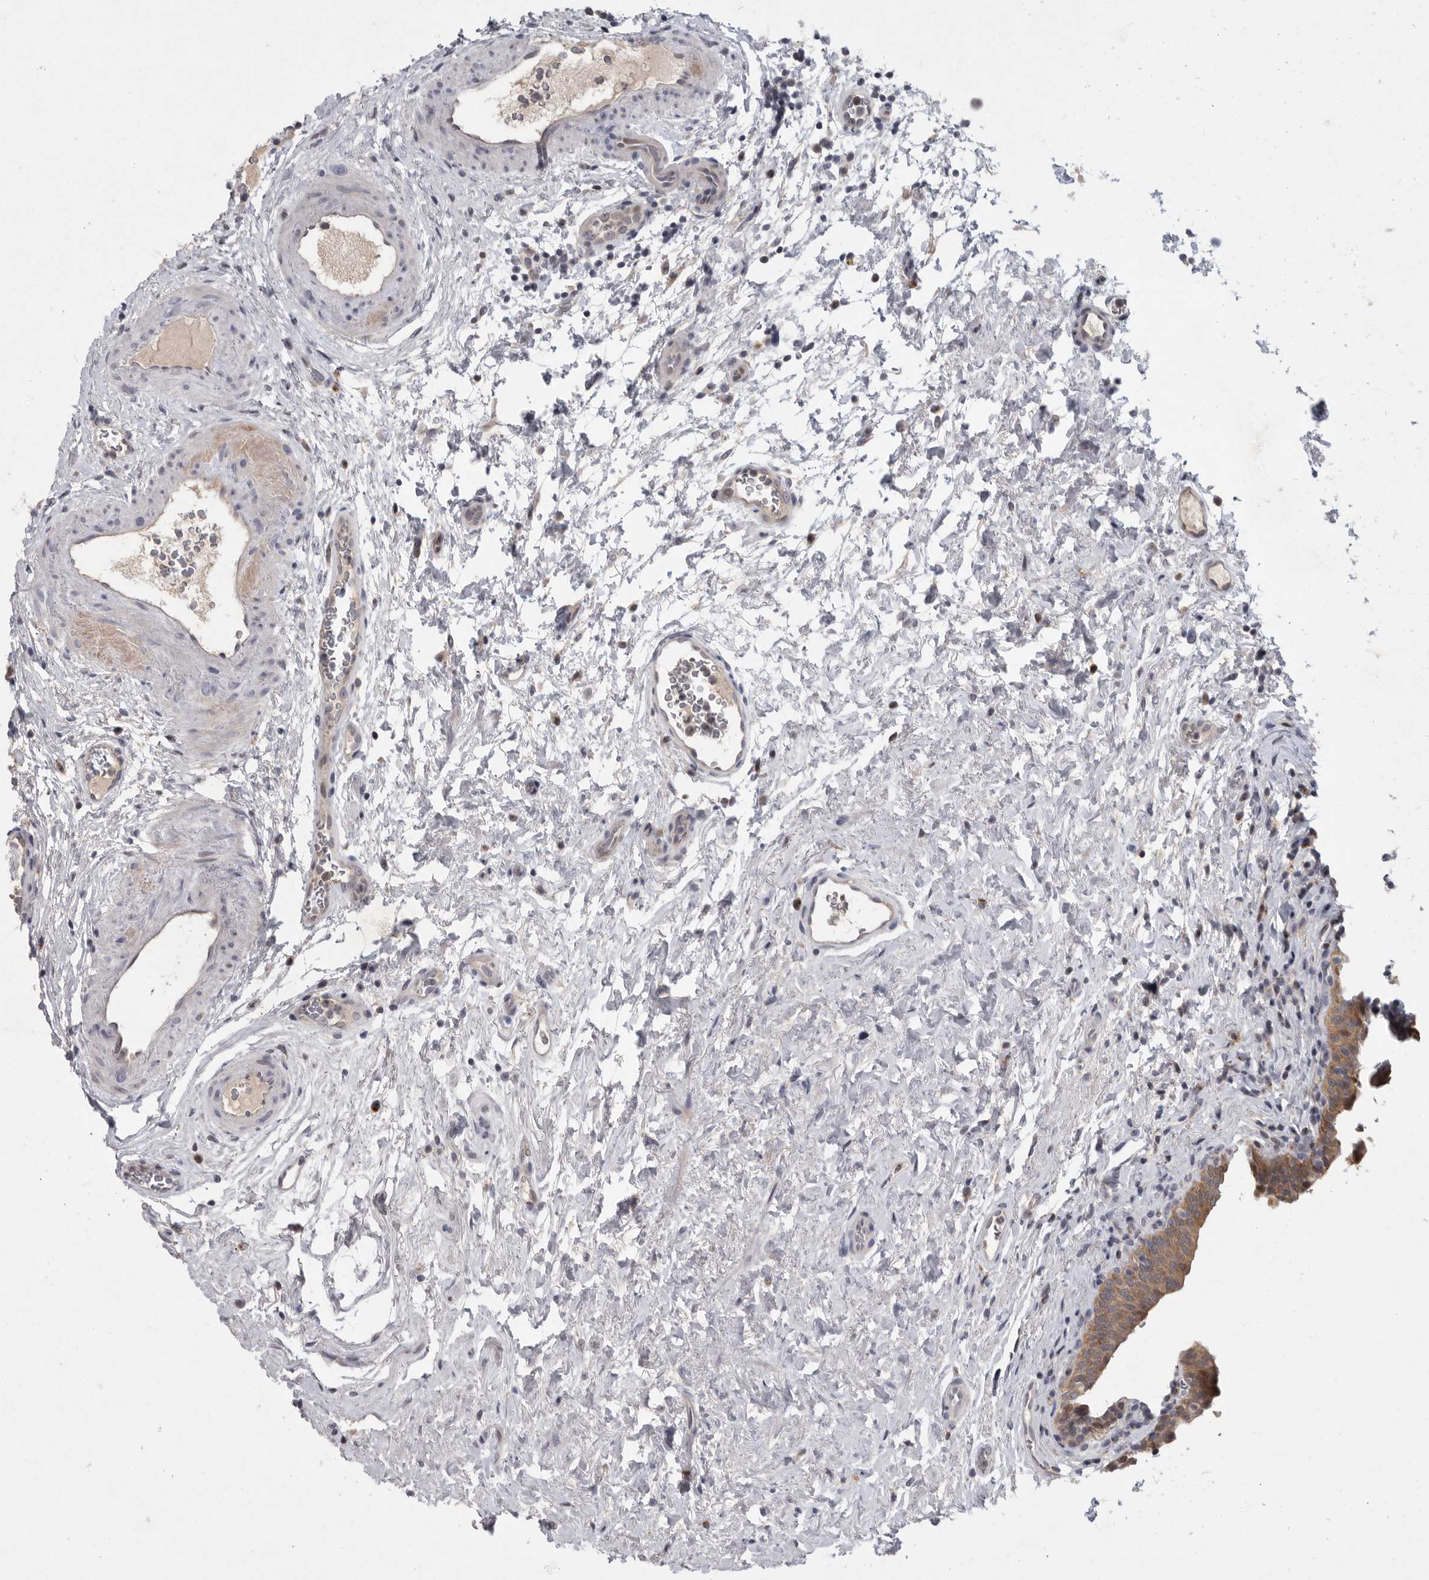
{"staining": {"intensity": "moderate", "quantity": ">75%", "location": "cytoplasmic/membranous"}, "tissue": "urinary bladder", "cell_type": "Urothelial cells", "image_type": "normal", "snomed": [{"axis": "morphology", "description": "Normal tissue, NOS"}, {"axis": "topography", "description": "Urinary bladder"}], "caption": "Urothelial cells reveal medium levels of moderate cytoplasmic/membranous positivity in about >75% of cells in unremarkable urinary bladder.", "gene": "MAN2A1", "patient": {"sex": "male", "age": 83}}